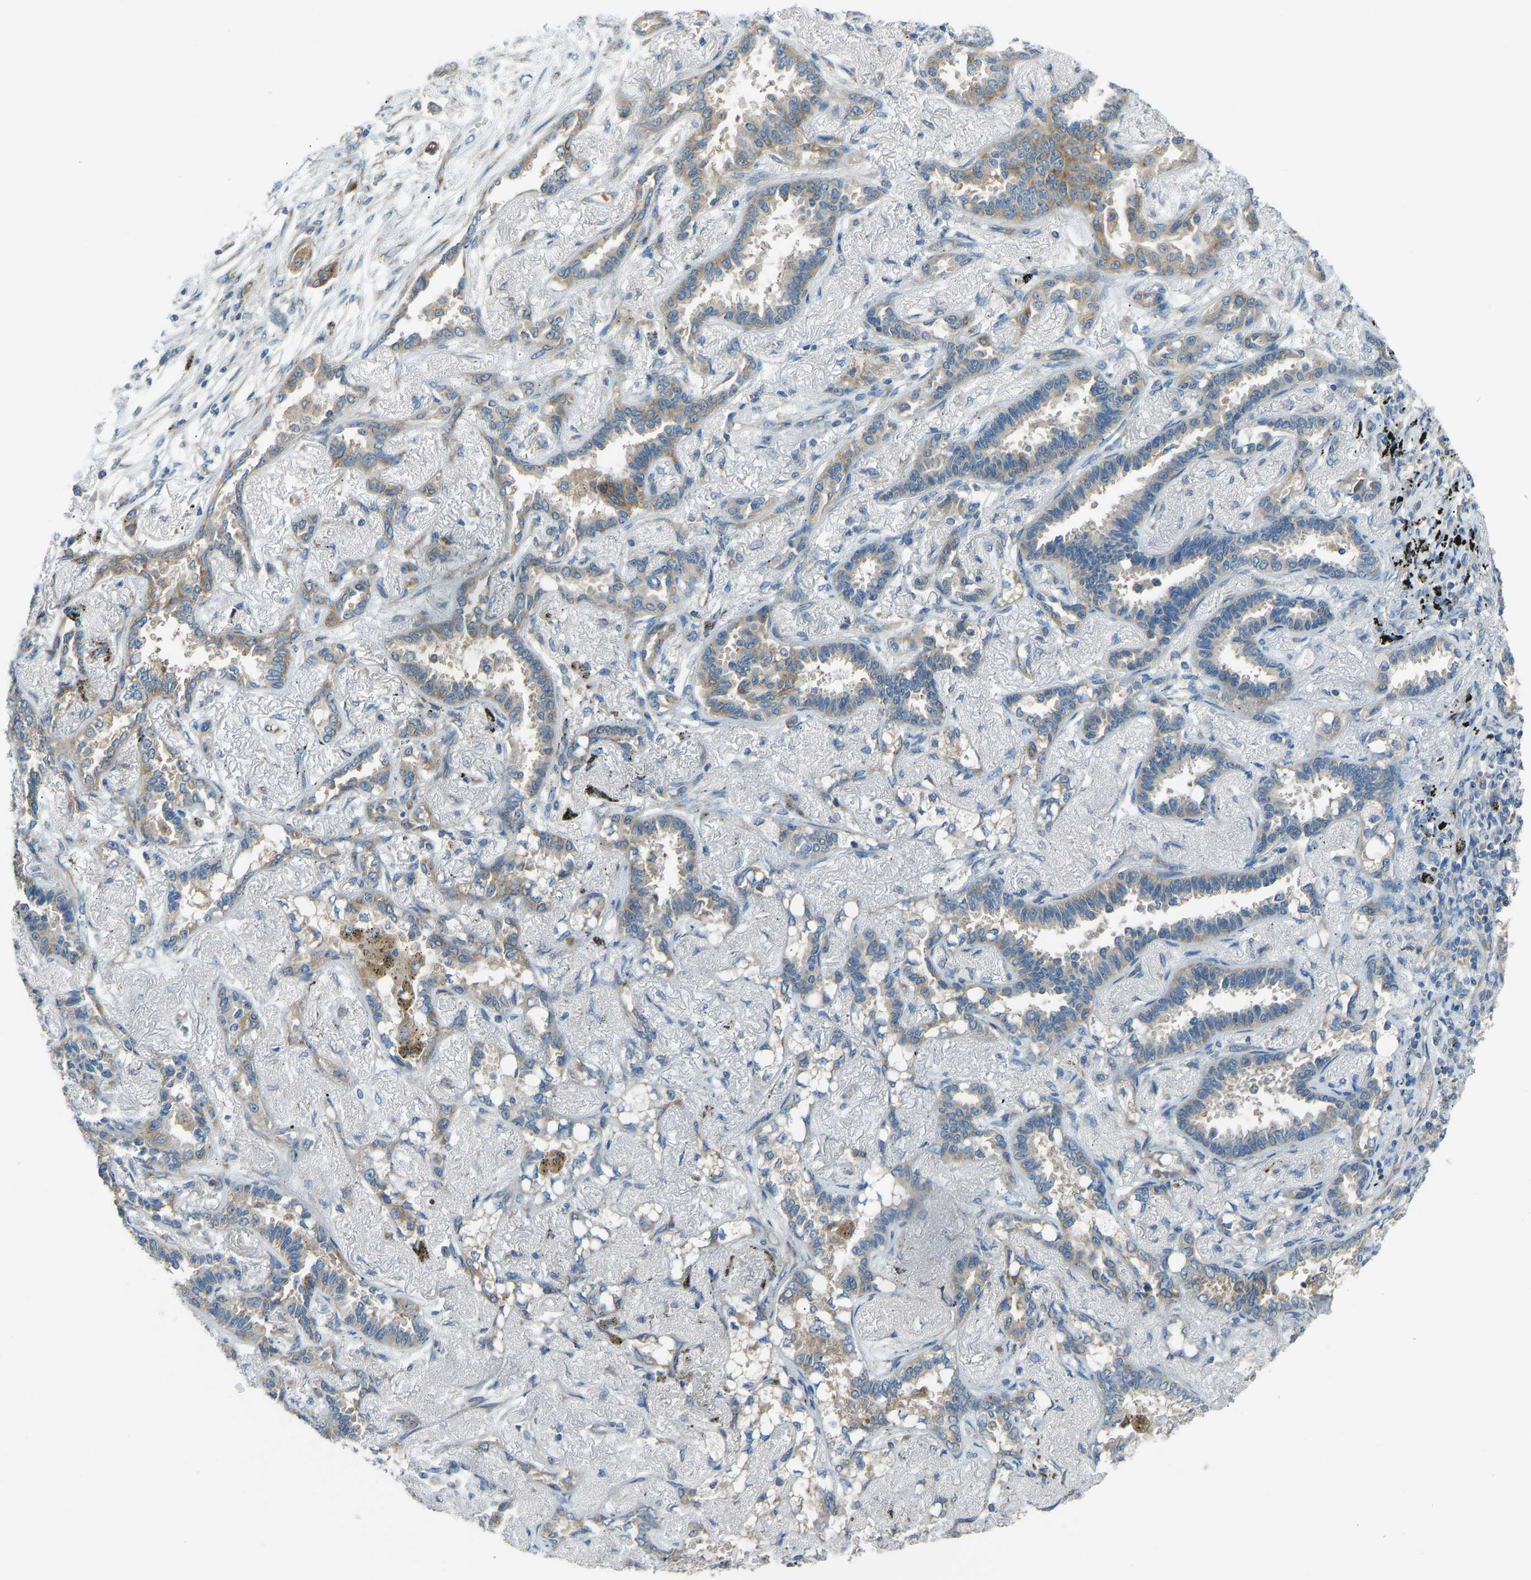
{"staining": {"intensity": "moderate", "quantity": ">75%", "location": "cytoplasmic/membranous"}, "tissue": "lung cancer", "cell_type": "Tumor cells", "image_type": "cancer", "snomed": [{"axis": "morphology", "description": "Adenocarcinoma, NOS"}, {"axis": "topography", "description": "Lung"}], "caption": "High-magnification brightfield microscopy of adenocarcinoma (lung) stained with DAB (brown) and counterstained with hematoxylin (blue). tumor cells exhibit moderate cytoplasmic/membranous expression is present in approximately>75% of cells.", "gene": "STAU2", "patient": {"sex": "male", "age": 59}}